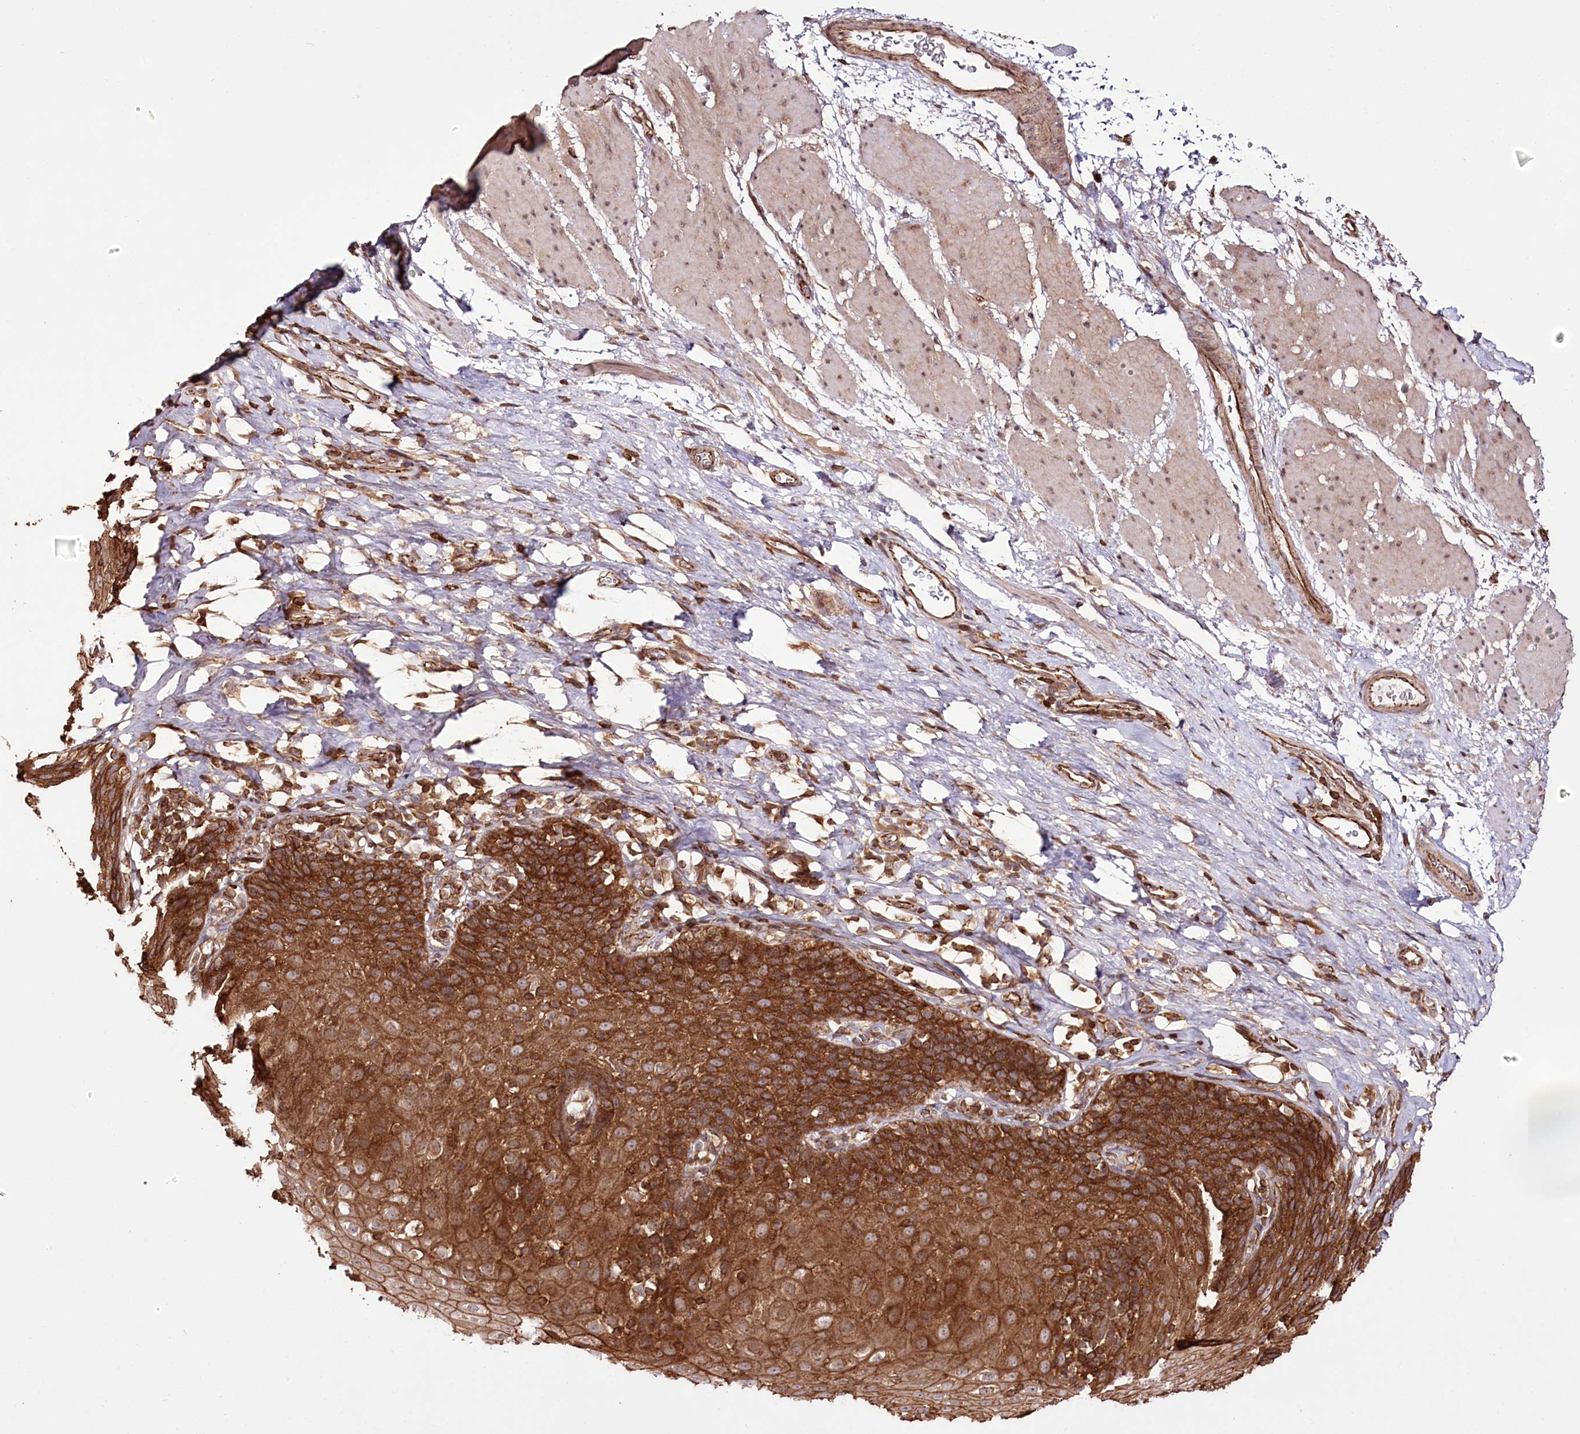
{"staining": {"intensity": "strong", "quantity": ">75%", "location": "cytoplasmic/membranous"}, "tissue": "esophagus", "cell_type": "Squamous epithelial cells", "image_type": "normal", "snomed": [{"axis": "morphology", "description": "Normal tissue, NOS"}, {"axis": "topography", "description": "Esophagus"}], "caption": "A brown stain labels strong cytoplasmic/membranous staining of a protein in squamous epithelial cells of normal human esophagus. (Brightfield microscopy of DAB IHC at high magnification).", "gene": "DHX29", "patient": {"sex": "female", "age": 61}}